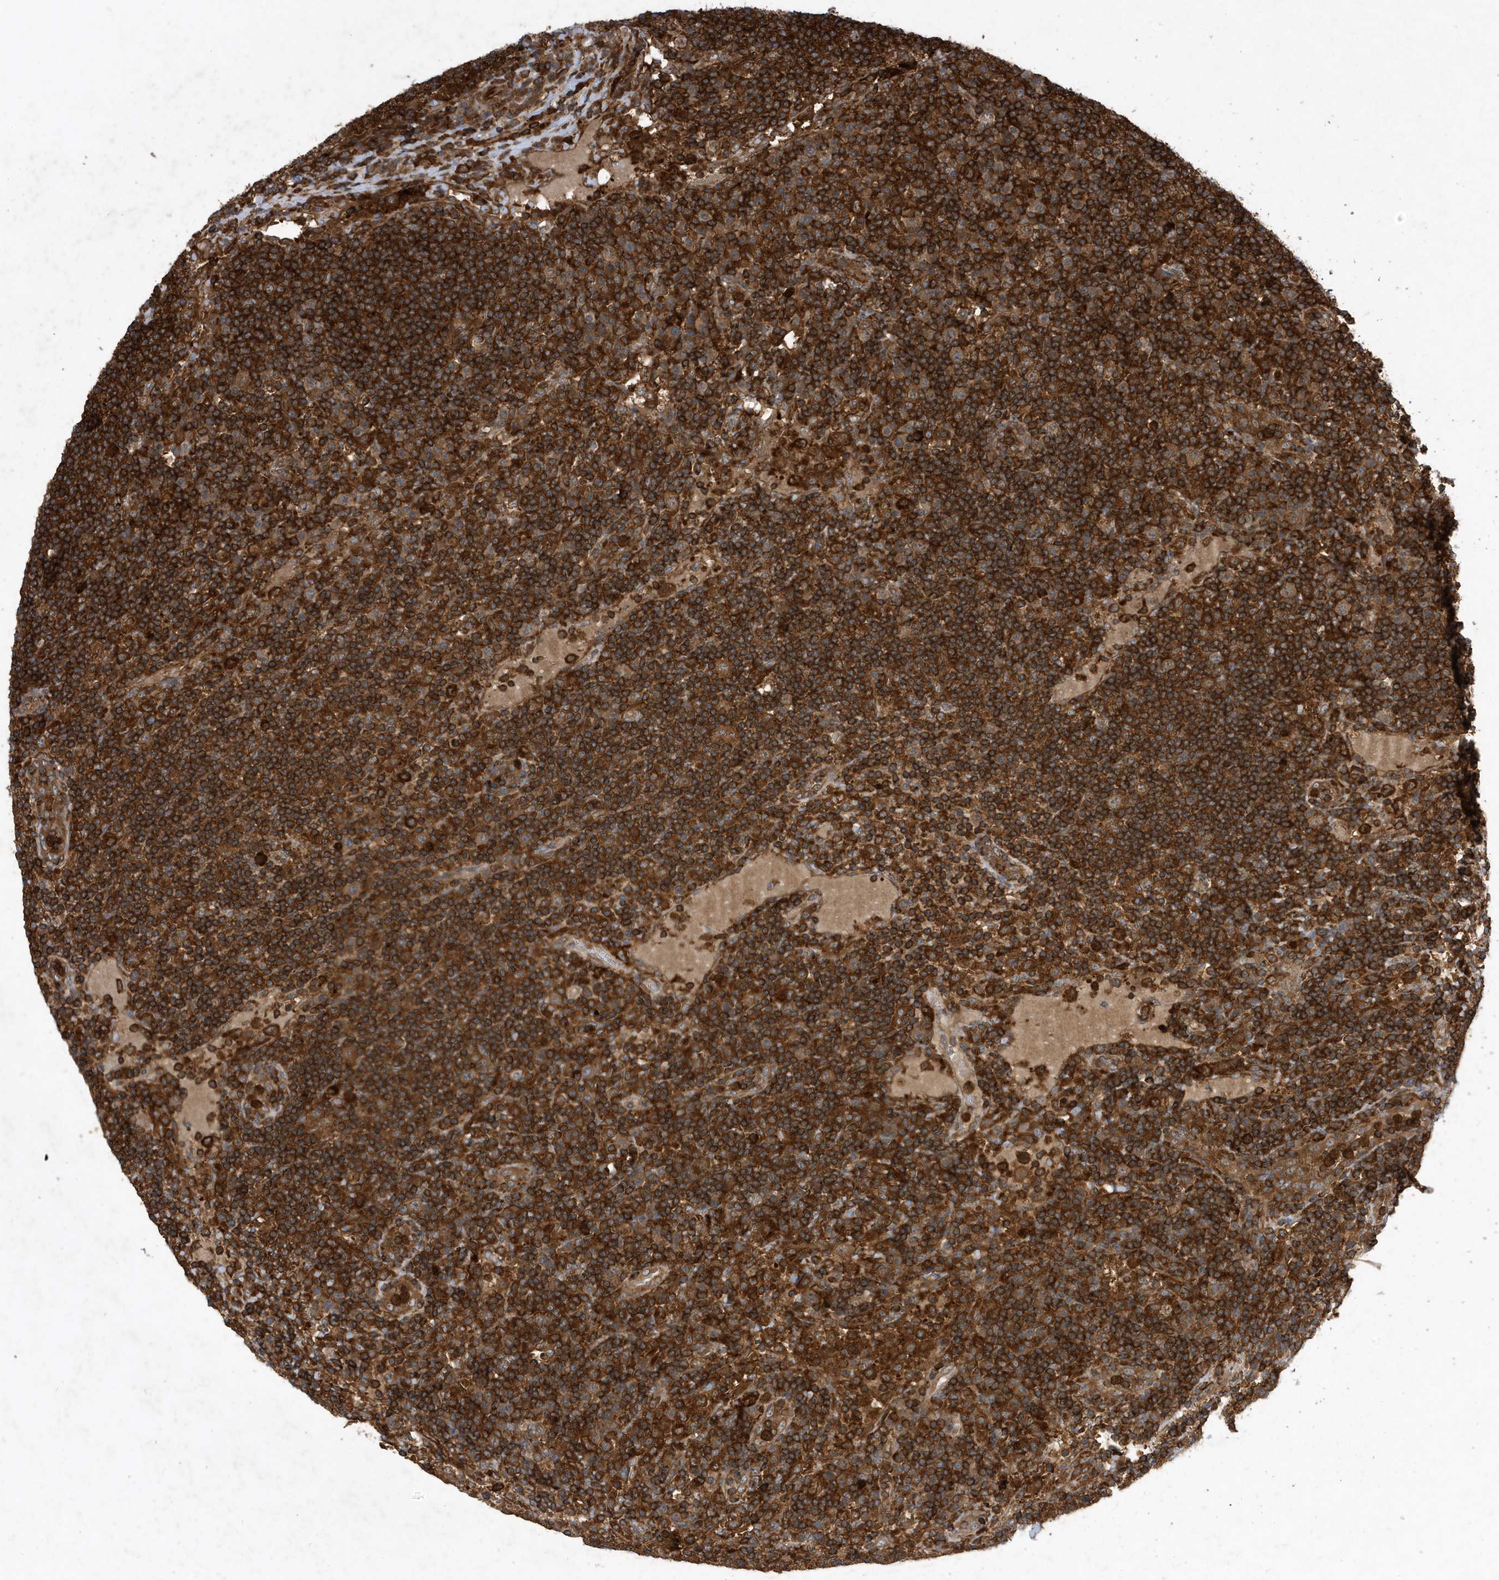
{"staining": {"intensity": "strong", "quantity": ">75%", "location": "cytoplasmic/membranous"}, "tissue": "lymph node", "cell_type": "Germinal center cells", "image_type": "normal", "snomed": [{"axis": "morphology", "description": "Normal tissue, NOS"}, {"axis": "topography", "description": "Lymph node"}], "caption": "Immunohistochemical staining of normal lymph node reveals >75% levels of strong cytoplasmic/membranous protein positivity in approximately >75% of germinal center cells.", "gene": "LAPTM4A", "patient": {"sex": "female", "age": 53}}